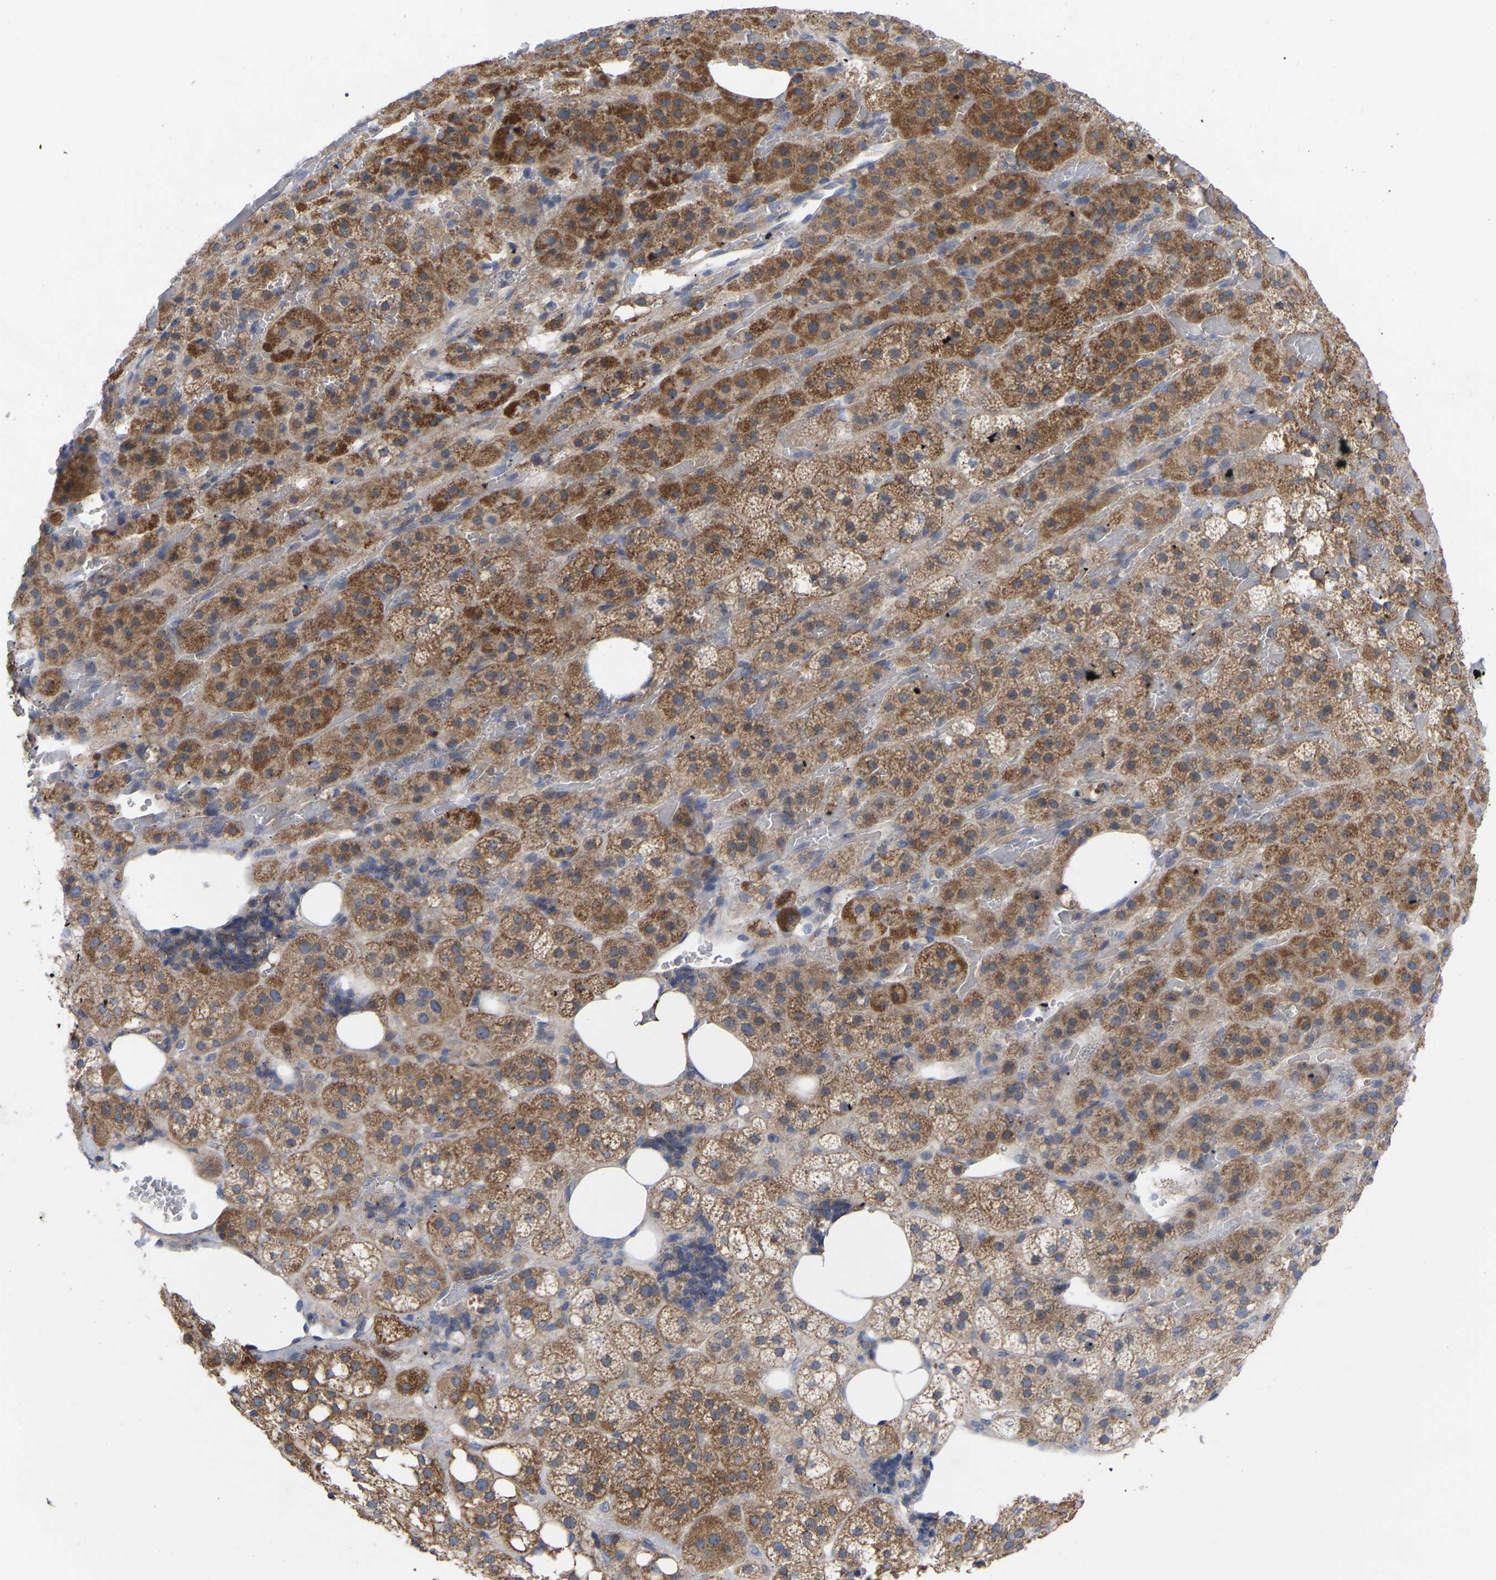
{"staining": {"intensity": "strong", "quantity": "25%-75%", "location": "cytoplasmic/membranous"}, "tissue": "adrenal gland", "cell_type": "Glandular cells", "image_type": "normal", "snomed": [{"axis": "morphology", "description": "Normal tissue, NOS"}, {"axis": "topography", "description": "Adrenal gland"}], "caption": "A high-resolution micrograph shows IHC staining of normal adrenal gland, which demonstrates strong cytoplasmic/membranous positivity in about 25%-75% of glandular cells. The staining is performed using DAB brown chromogen to label protein expression. The nuclei are counter-stained blue using hematoxylin.", "gene": "TCP1", "patient": {"sex": "female", "age": 59}}